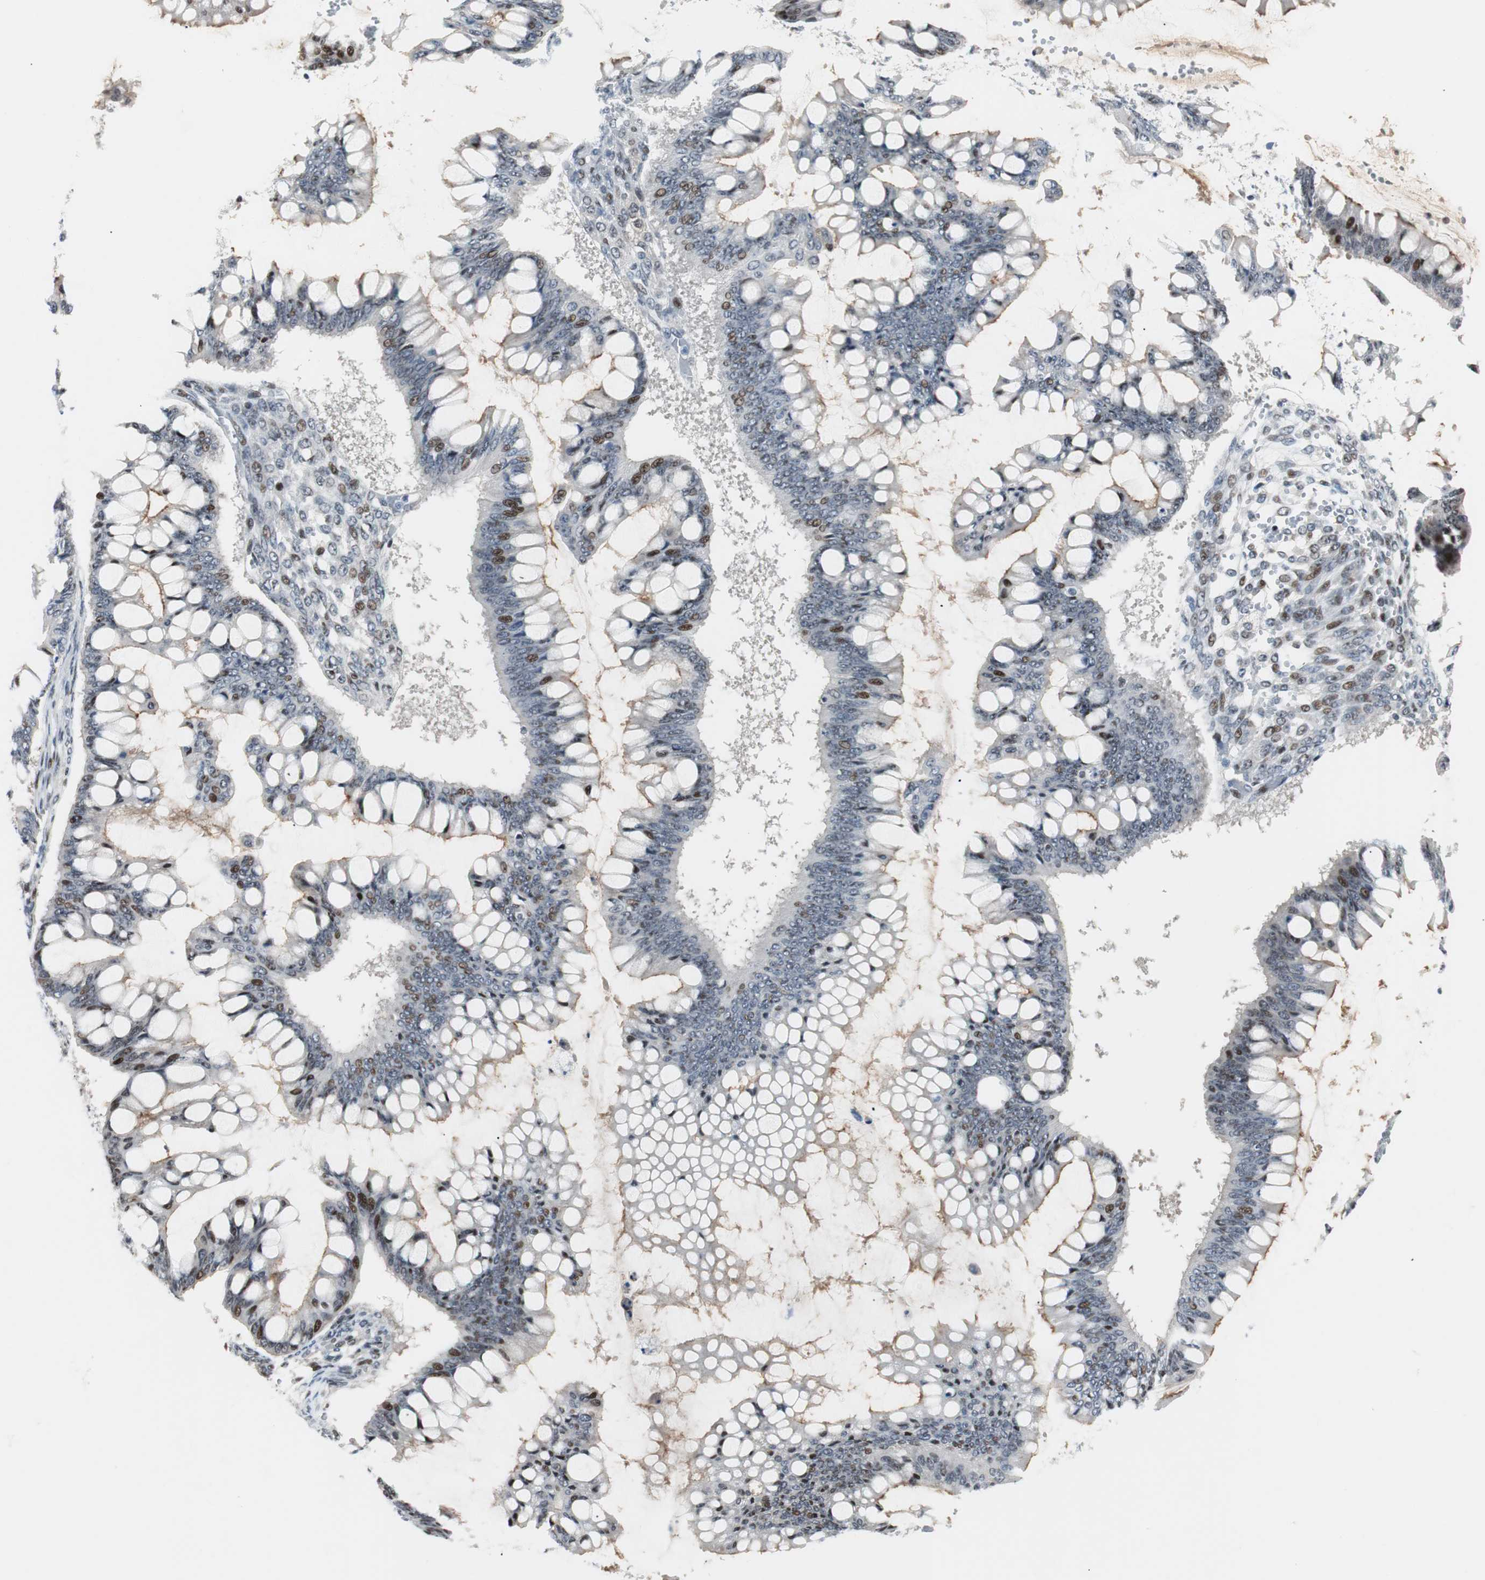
{"staining": {"intensity": "moderate", "quantity": "<25%", "location": "nuclear"}, "tissue": "ovarian cancer", "cell_type": "Tumor cells", "image_type": "cancer", "snomed": [{"axis": "morphology", "description": "Cystadenocarcinoma, mucinous, NOS"}, {"axis": "topography", "description": "Ovary"}], "caption": "An image of ovarian mucinous cystadenocarcinoma stained for a protein exhibits moderate nuclear brown staining in tumor cells. (DAB (3,3'-diaminobenzidine) IHC, brown staining for protein, blue staining for nuclei).", "gene": "RAD1", "patient": {"sex": "female", "age": 73}}